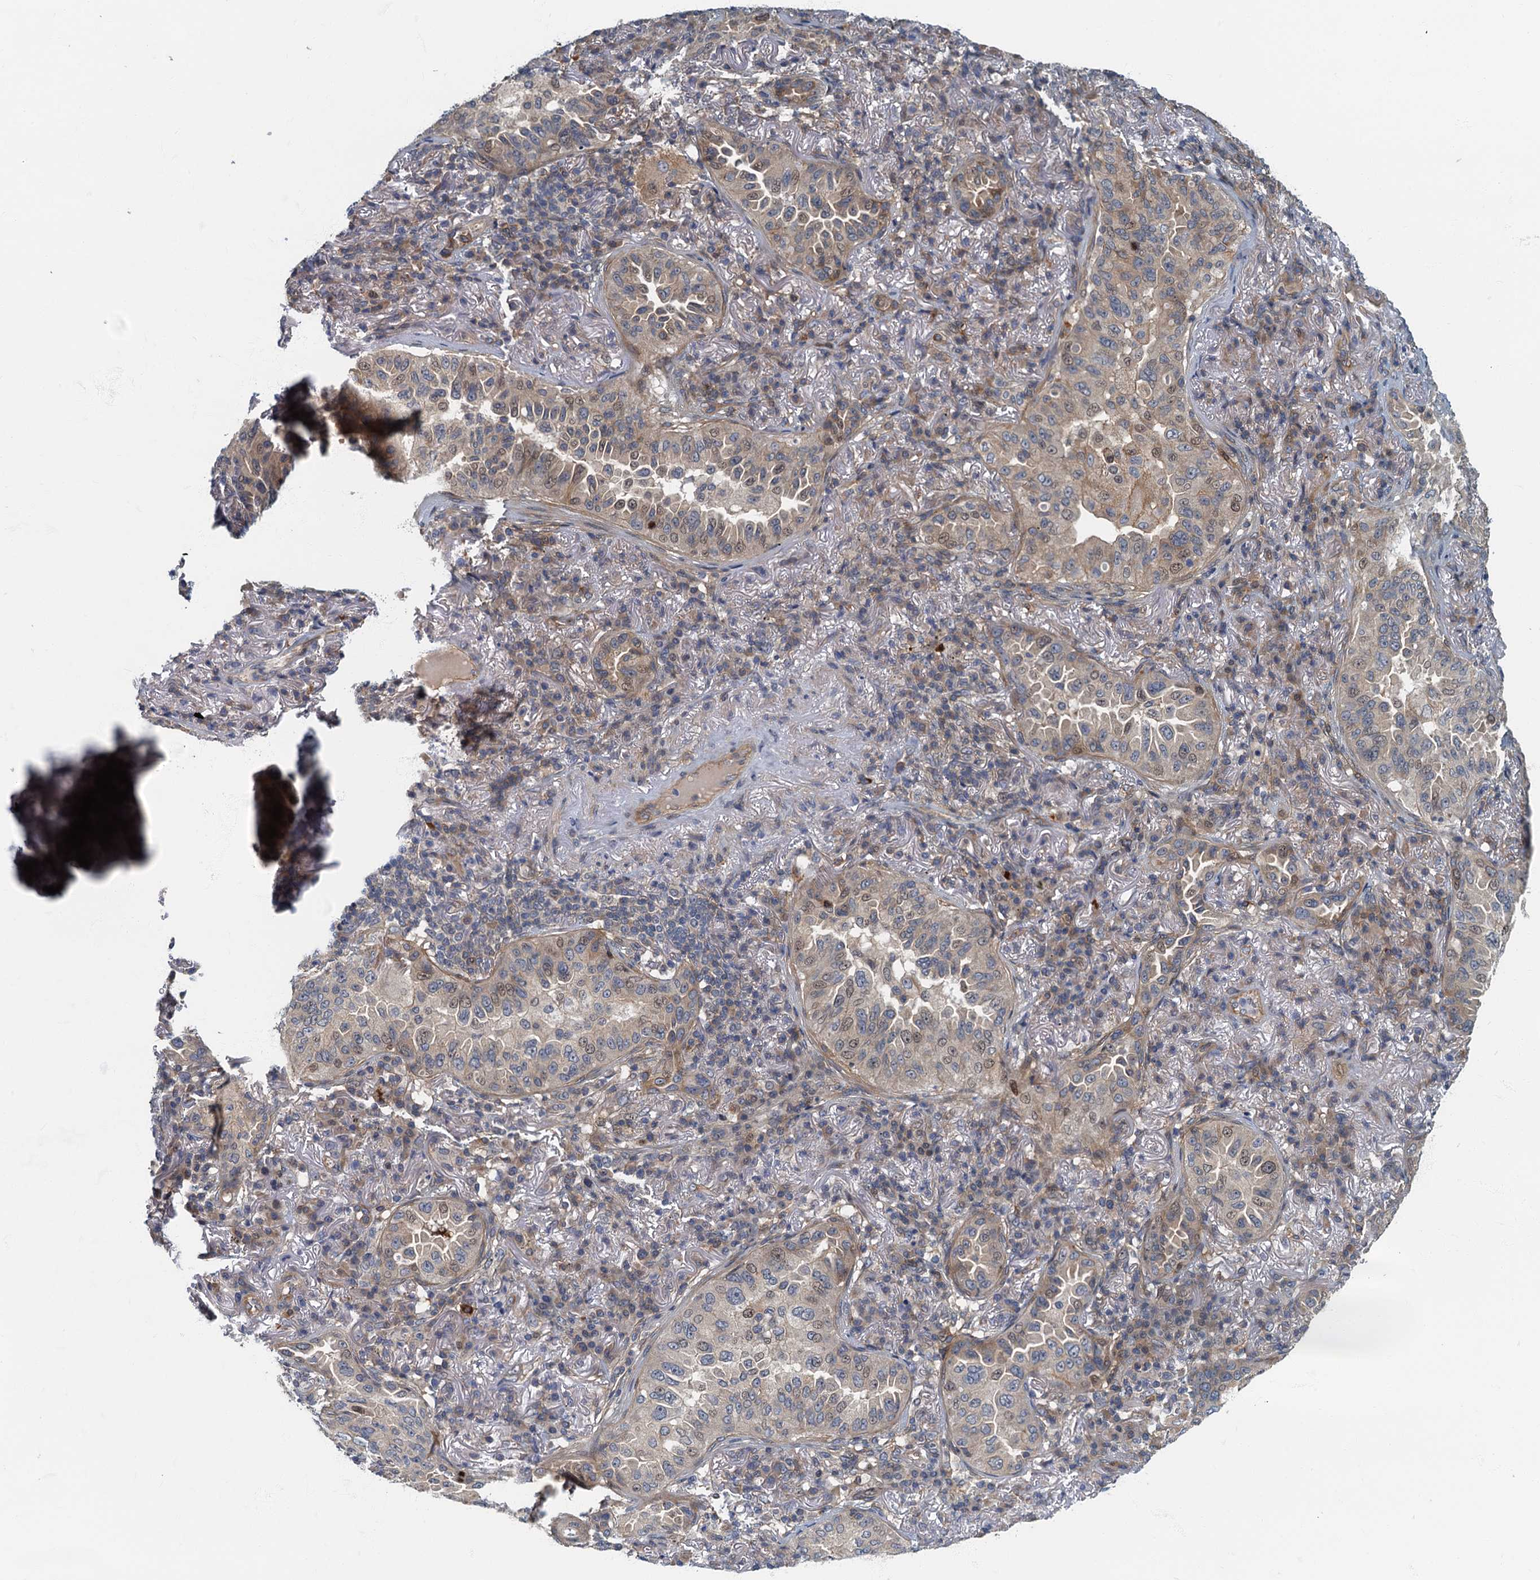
{"staining": {"intensity": "weak", "quantity": "<25%", "location": "cytoplasmic/membranous"}, "tissue": "lung cancer", "cell_type": "Tumor cells", "image_type": "cancer", "snomed": [{"axis": "morphology", "description": "Adenocarcinoma, NOS"}, {"axis": "topography", "description": "Lung"}], "caption": "This is a micrograph of immunohistochemistry staining of lung cancer, which shows no expression in tumor cells.", "gene": "CKAP2L", "patient": {"sex": "female", "age": 69}}